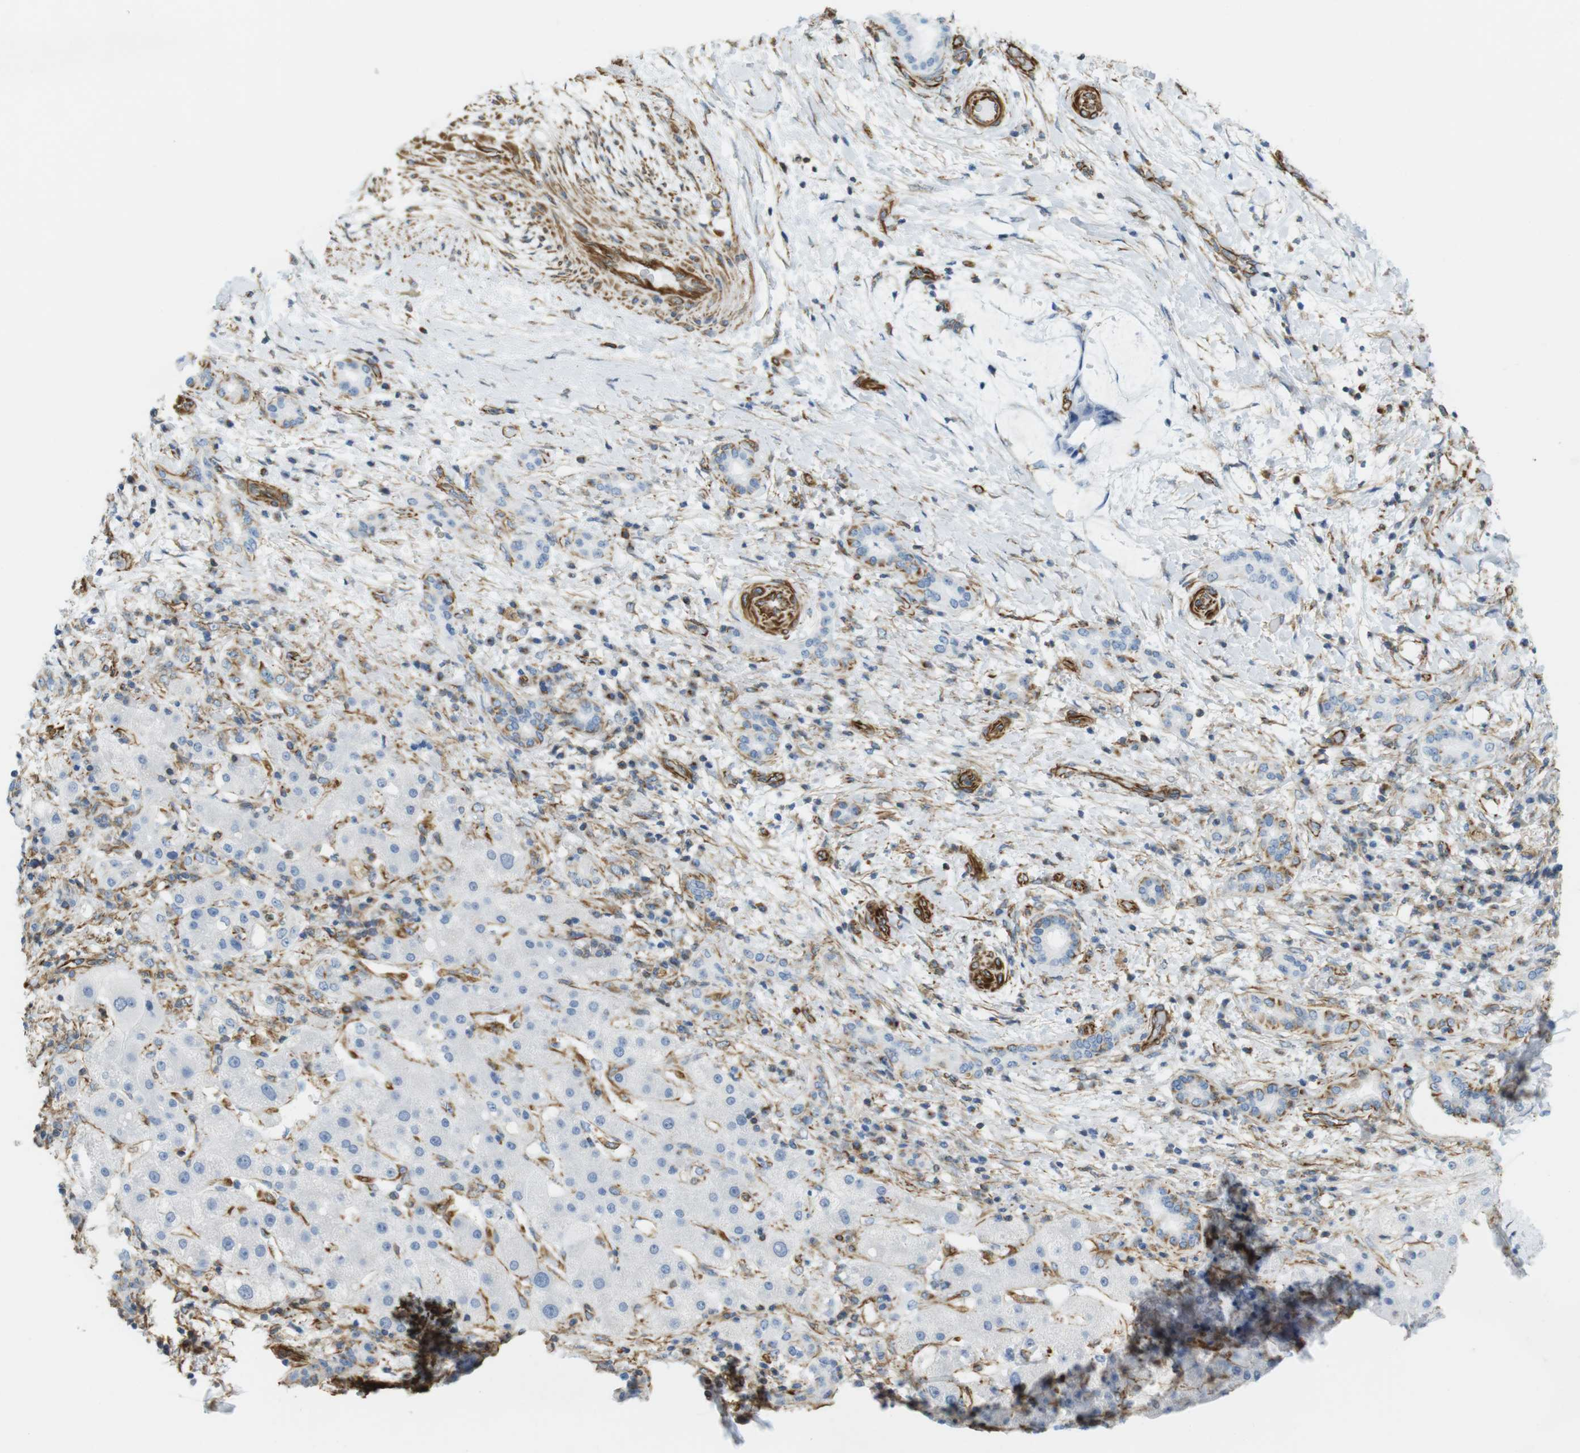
{"staining": {"intensity": "negative", "quantity": "none", "location": "none"}, "tissue": "liver cancer", "cell_type": "Tumor cells", "image_type": "cancer", "snomed": [{"axis": "morphology", "description": "Cholangiocarcinoma"}, {"axis": "topography", "description": "Liver"}], "caption": "Immunohistochemical staining of human liver cancer demonstrates no significant expression in tumor cells. The staining is performed using DAB (3,3'-diaminobenzidine) brown chromogen with nuclei counter-stained in using hematoxylin.", "gene": "MS4A10", "patient": {"sex": "female", "age": 73}}